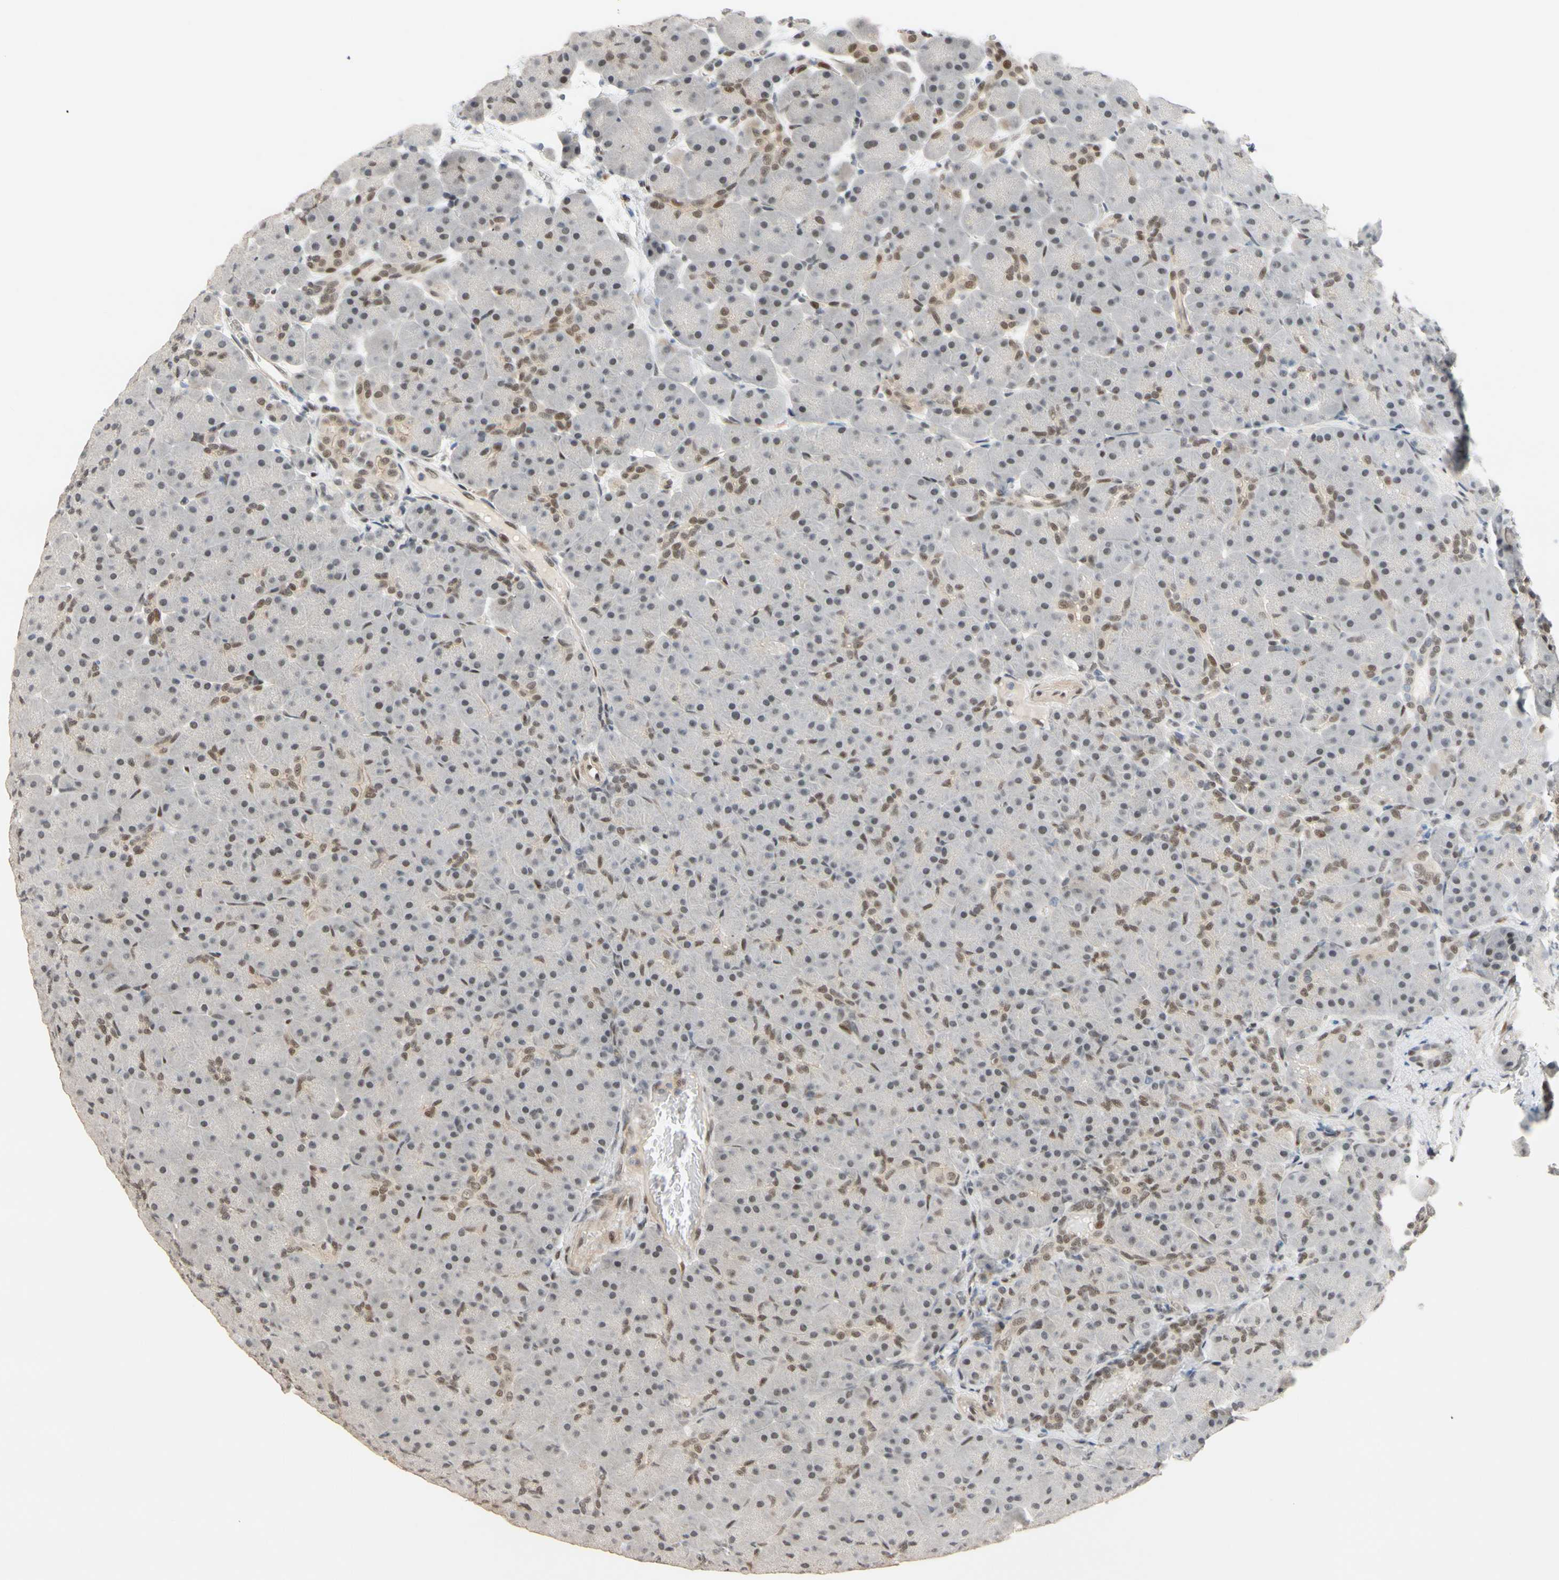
{"staining": {"intensity": "moderate", "quantity": "<25%", "location": "nuclear"}, "tissue": "pancreas", "cell_type": "Exocrine glandular cells", "image_type": "normal", "snomed": [{"axis": "morphology", "description": "Normal tissue, NOS"}, {"axis": "topography", "description": "Pancreas"}], "caption": "High-power microscopy captured an immunohistochemistry image of unremarkable pancreas, revealing moderate nuclear staining in about <25% of exocrine glandular cells.", "gene": "TAF4", "patient": {"sex": "male", "age": 66}}